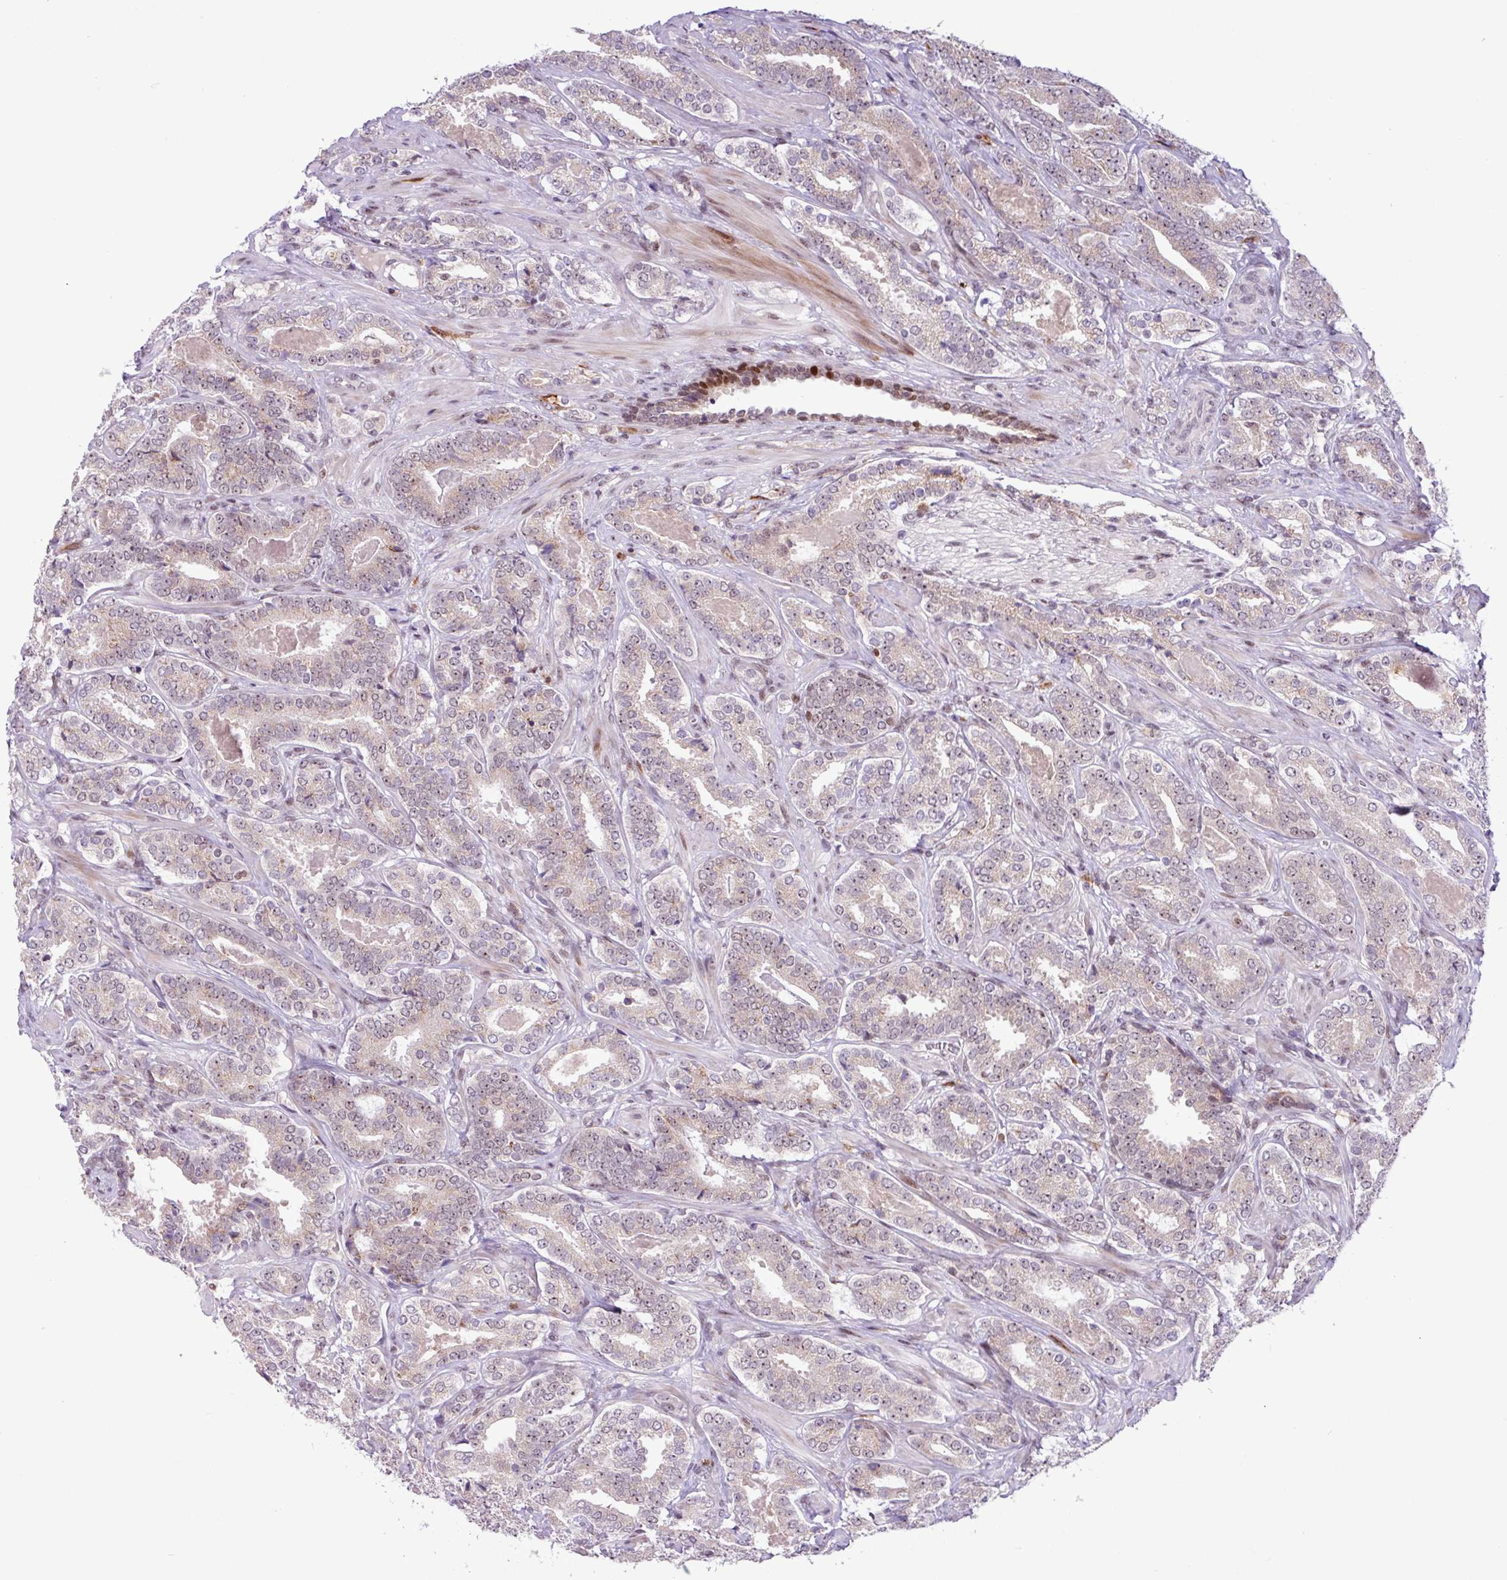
{"staining": {"intensity": "weak", "quantity": "<25%", "location": "nuclear"}, "tissue": "prostate cancer", "cell_type": "Tumor cells", "image_type": "cancer", "snomed": [{"axis": "morphology", "description": "Adenocarcinoma, High grade"}, {"axis": "topography", "description": "Prostate"}], "caption": "High power microscopy image of an immunohistochemistry image of prostate cancer (high-grade adenocarcinoma), revealing no significant positivity in tumor cells. (Immunohistochemistry, brightfield microscopy, high magnification).", "gene": "BRD3", "patient": {"sex": "male", "age": 65}}